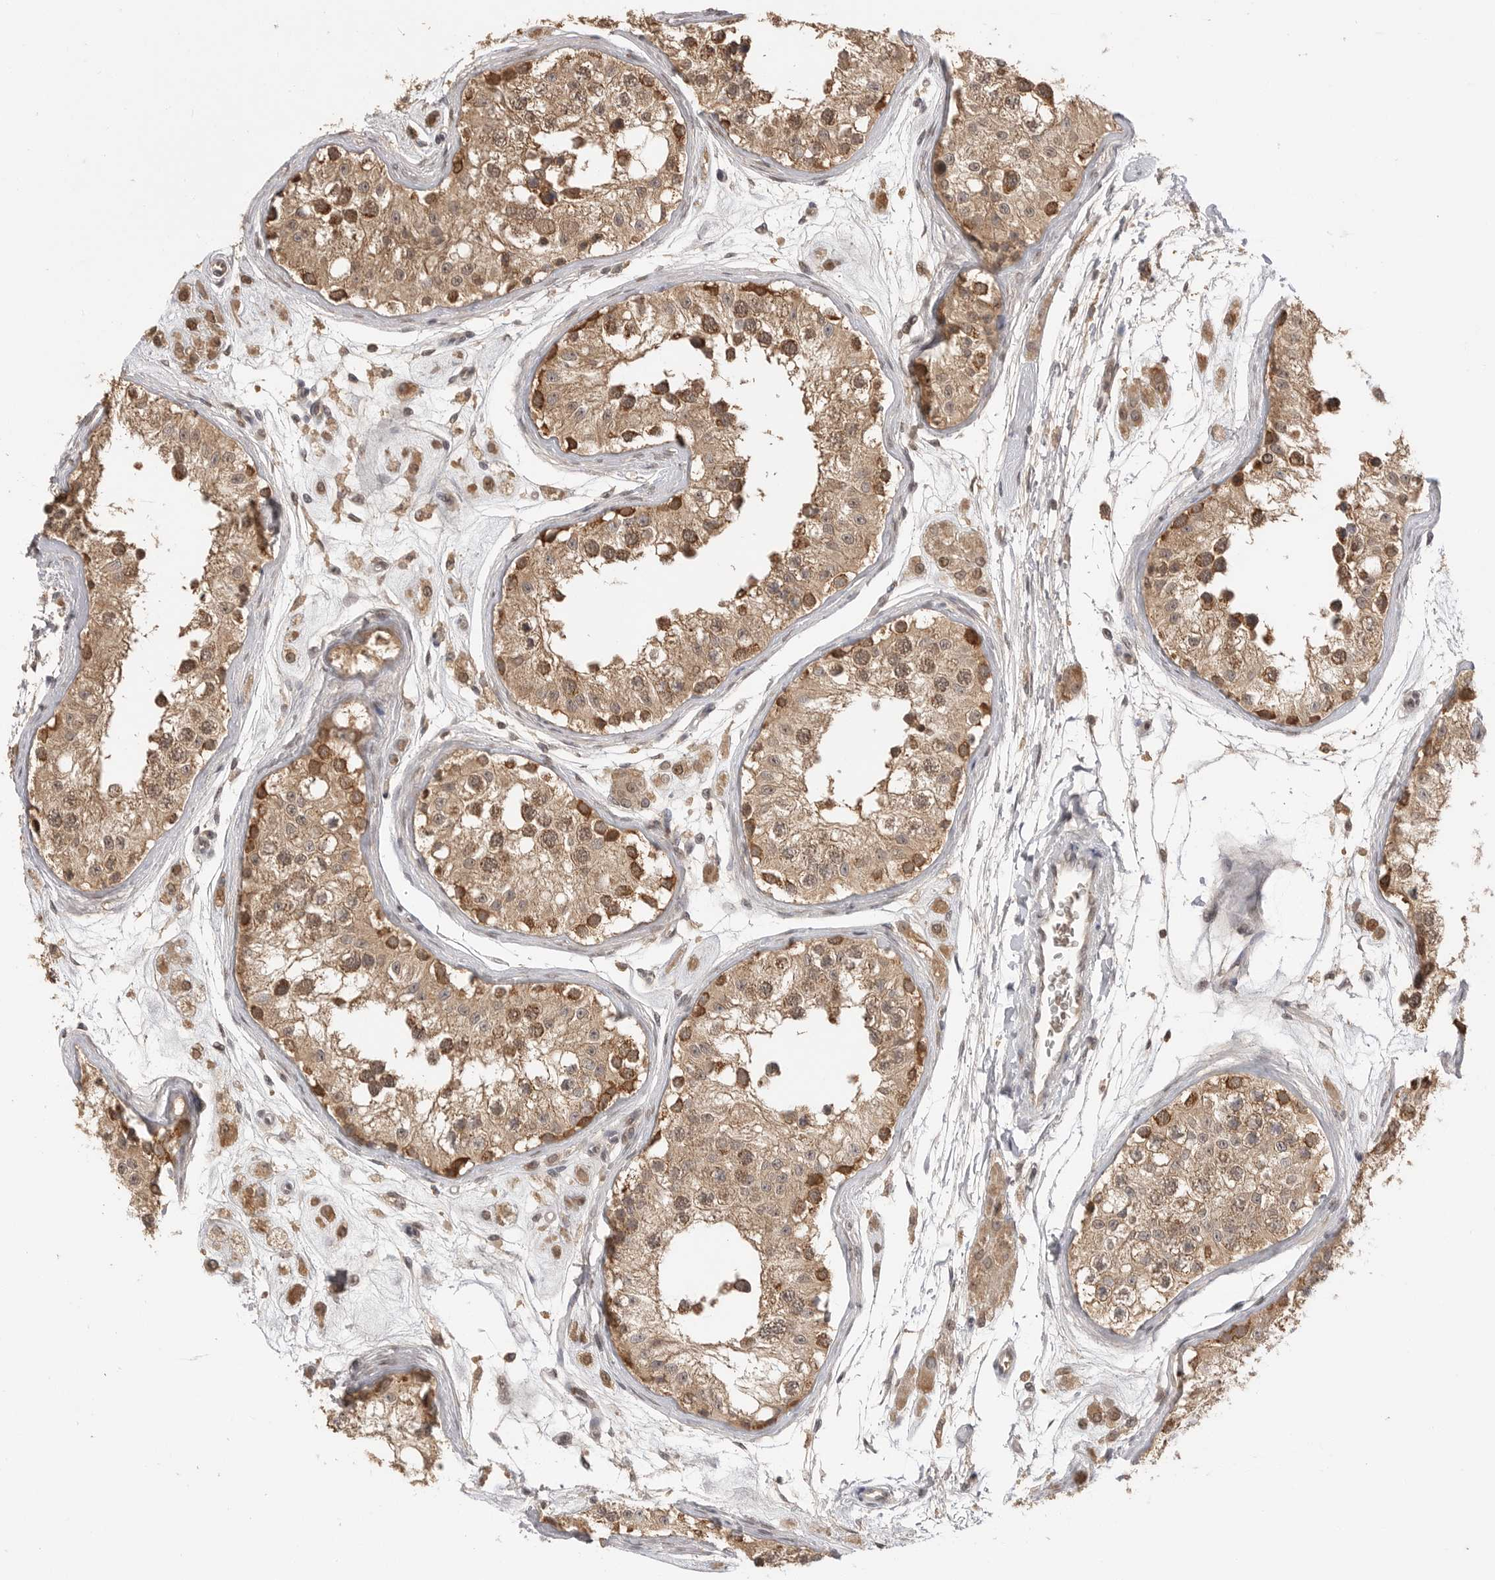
{"staining": {"intensity": "moderate", "quantity": ">75%", "location": "cytoplasmic/membranous"}, "tissue": "testis", "cell_type": "Cells in seminiferous ducts", "image_type": "normal", "snomed": [{"axis": "morphology", "description": "Normal tissue, NOS"}, {"axis": "morphology", "description": "Adenocarcinoma, metastatic, NOS"}, {"axis": "topography", "description": "Testis"}], "caption": "Protein staining by immunohistochemistry (IHC) shows moderate cytoplasmic/membranous expression in about >75% of cells in seminiferous ducts in unremarkable testis.", "gene": "ASPSCR1", "patient": {"sex": "male", "age": 26}}